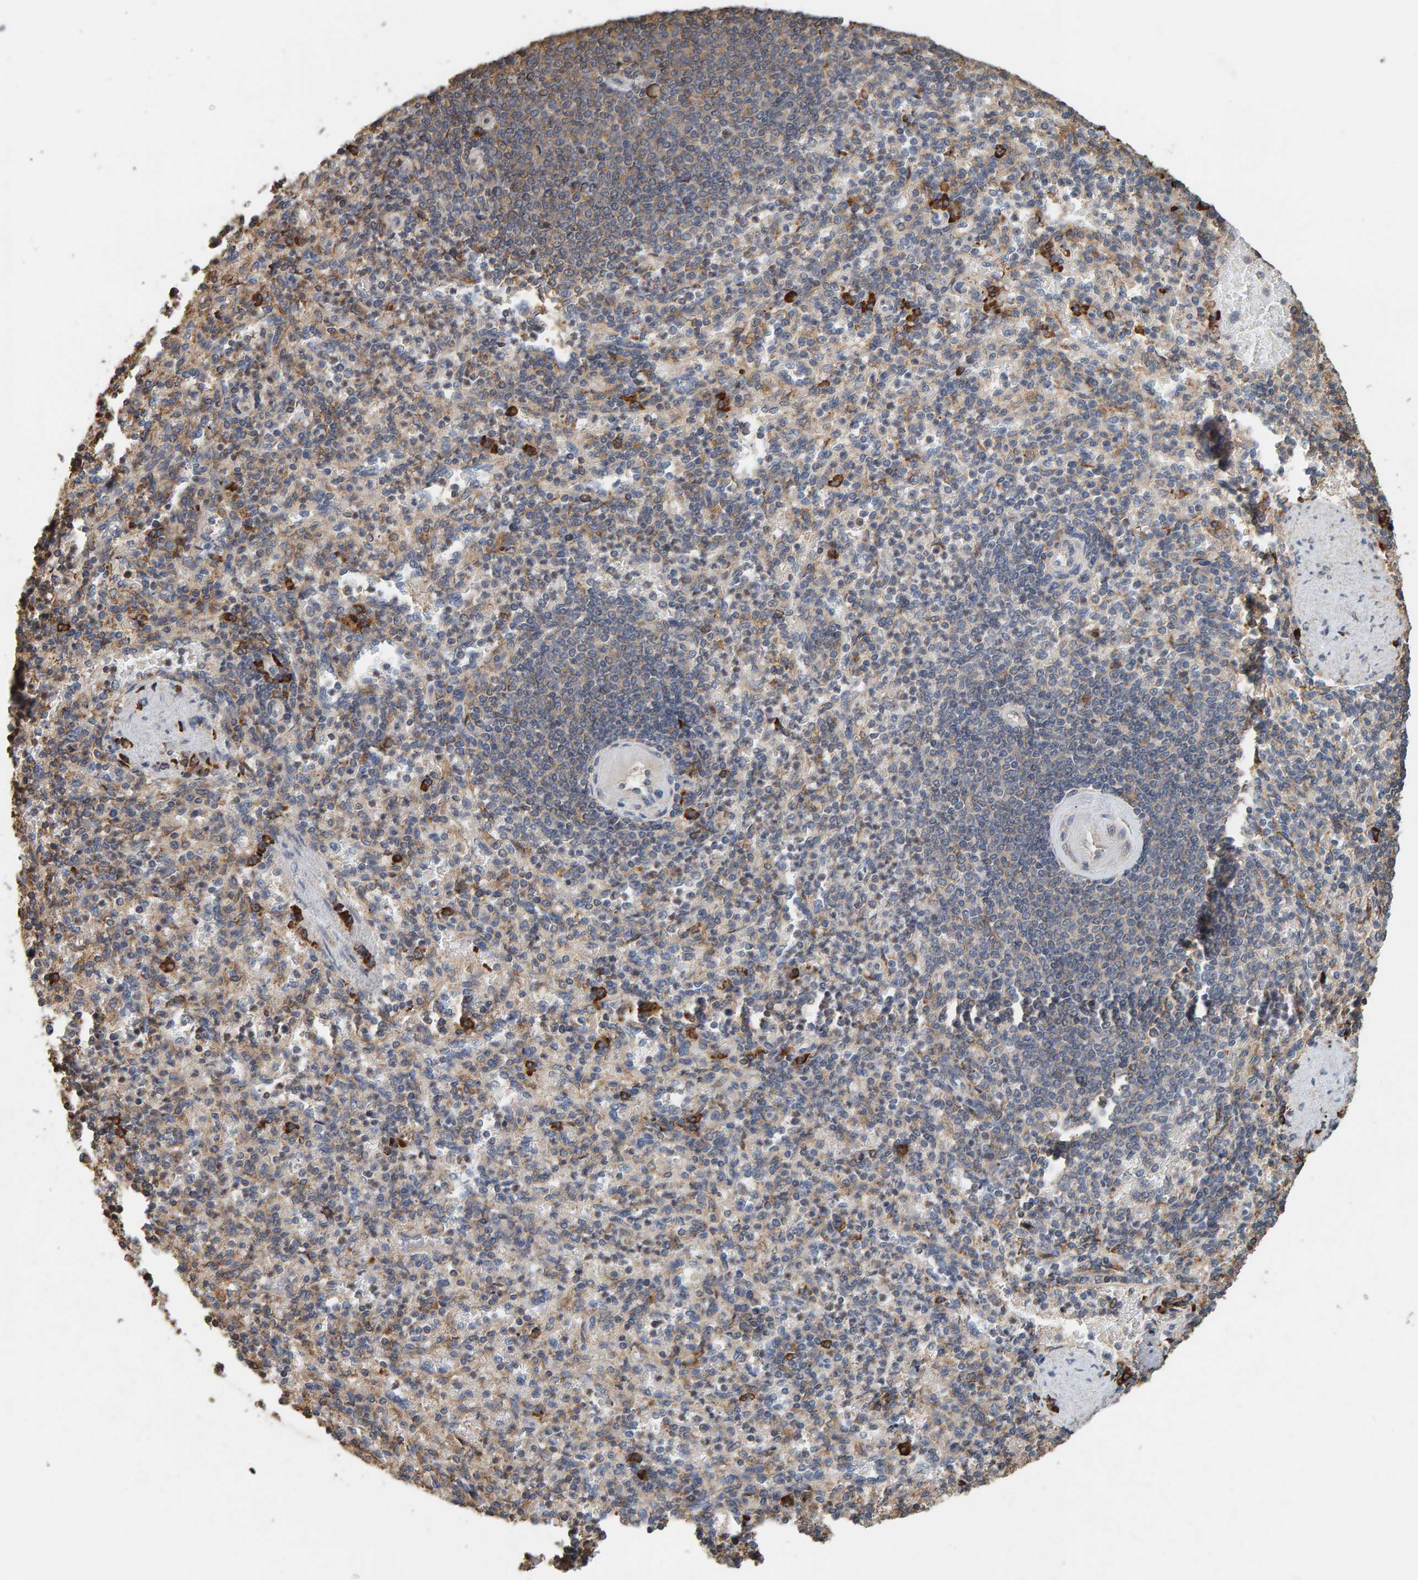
{"staining": {"intensity": "strong", "quantity": "<25%", "location": "cytoplasmic/membranous"}, "tissue": "spleen", "cell_type": "Cells in red pulp", "image_type": "normal", "snomed": [{"axis": "morphology", "description": "Normal tissue, NOS"}, {"axis": "topography", "description": "Spleen"}], "caption": "Immunohistochemistry histopathology image of benign spleen: human spleen stained using immunohistochemistry reveals medium levels of strong protein expression localized specifically in the cytoplasmic/membranous of cells in red pulp, appearing as a cytoplasmic/membranous brown color.", "gene": "PLA2G3", "patient": {"sex": "female", "age": 74}}